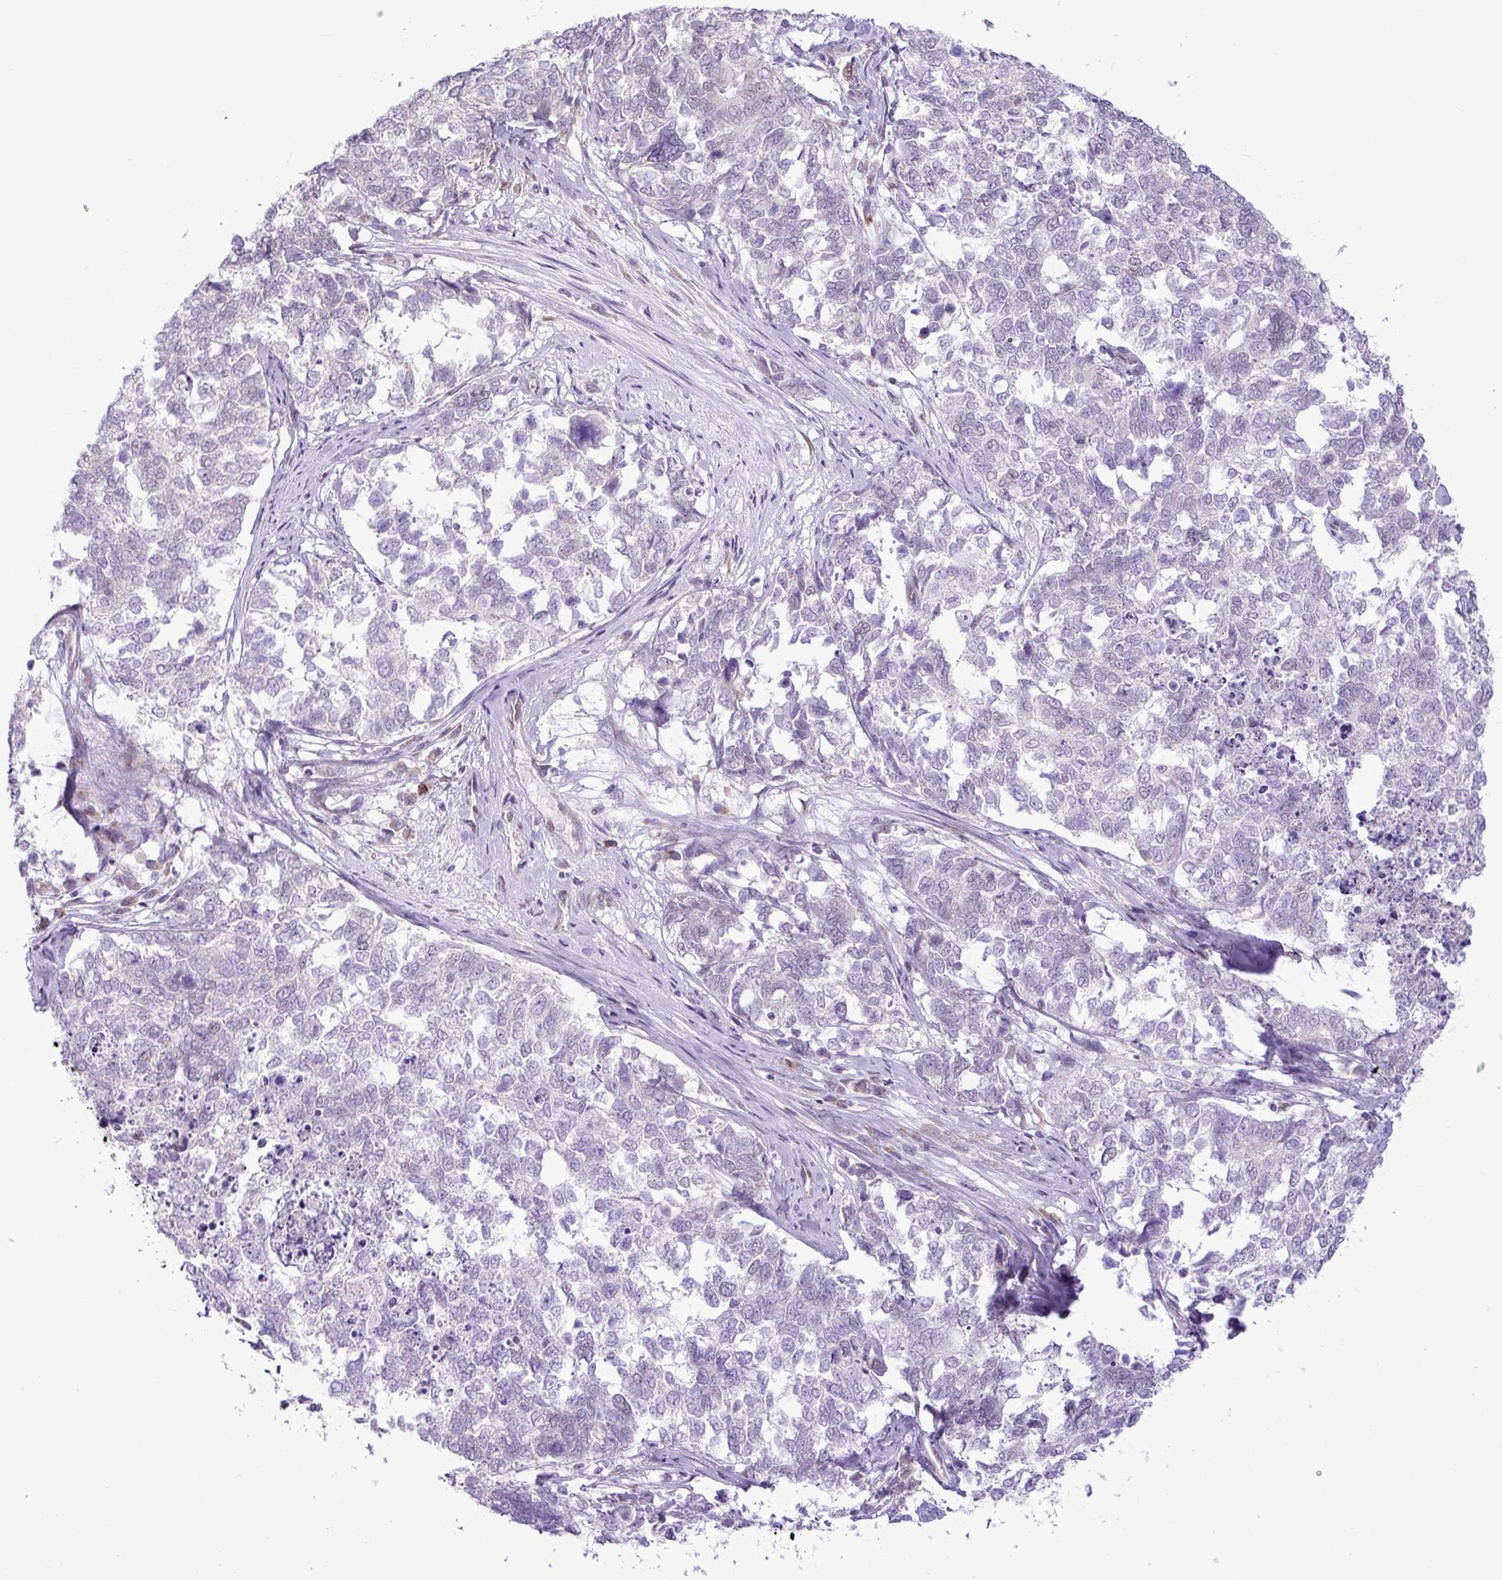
{"staining": {"intensity": "negative", "quantity": "none", "location": "none"}, "tissue": "cervical cancer", "cell_type": "Tumor cells", "image_type": "cancer", "snomed": [{"axis": "morphology", "description": "Squamous cell carcinoma, NOS"}, {"axis": "topography", "description": "Cervix"}], "caption": "IHC of cervical squamous cell carcinoma reveals no expression in tumor cells.", "gene": "ELOA2", "patient": {"sex": "female", "age": 63}}